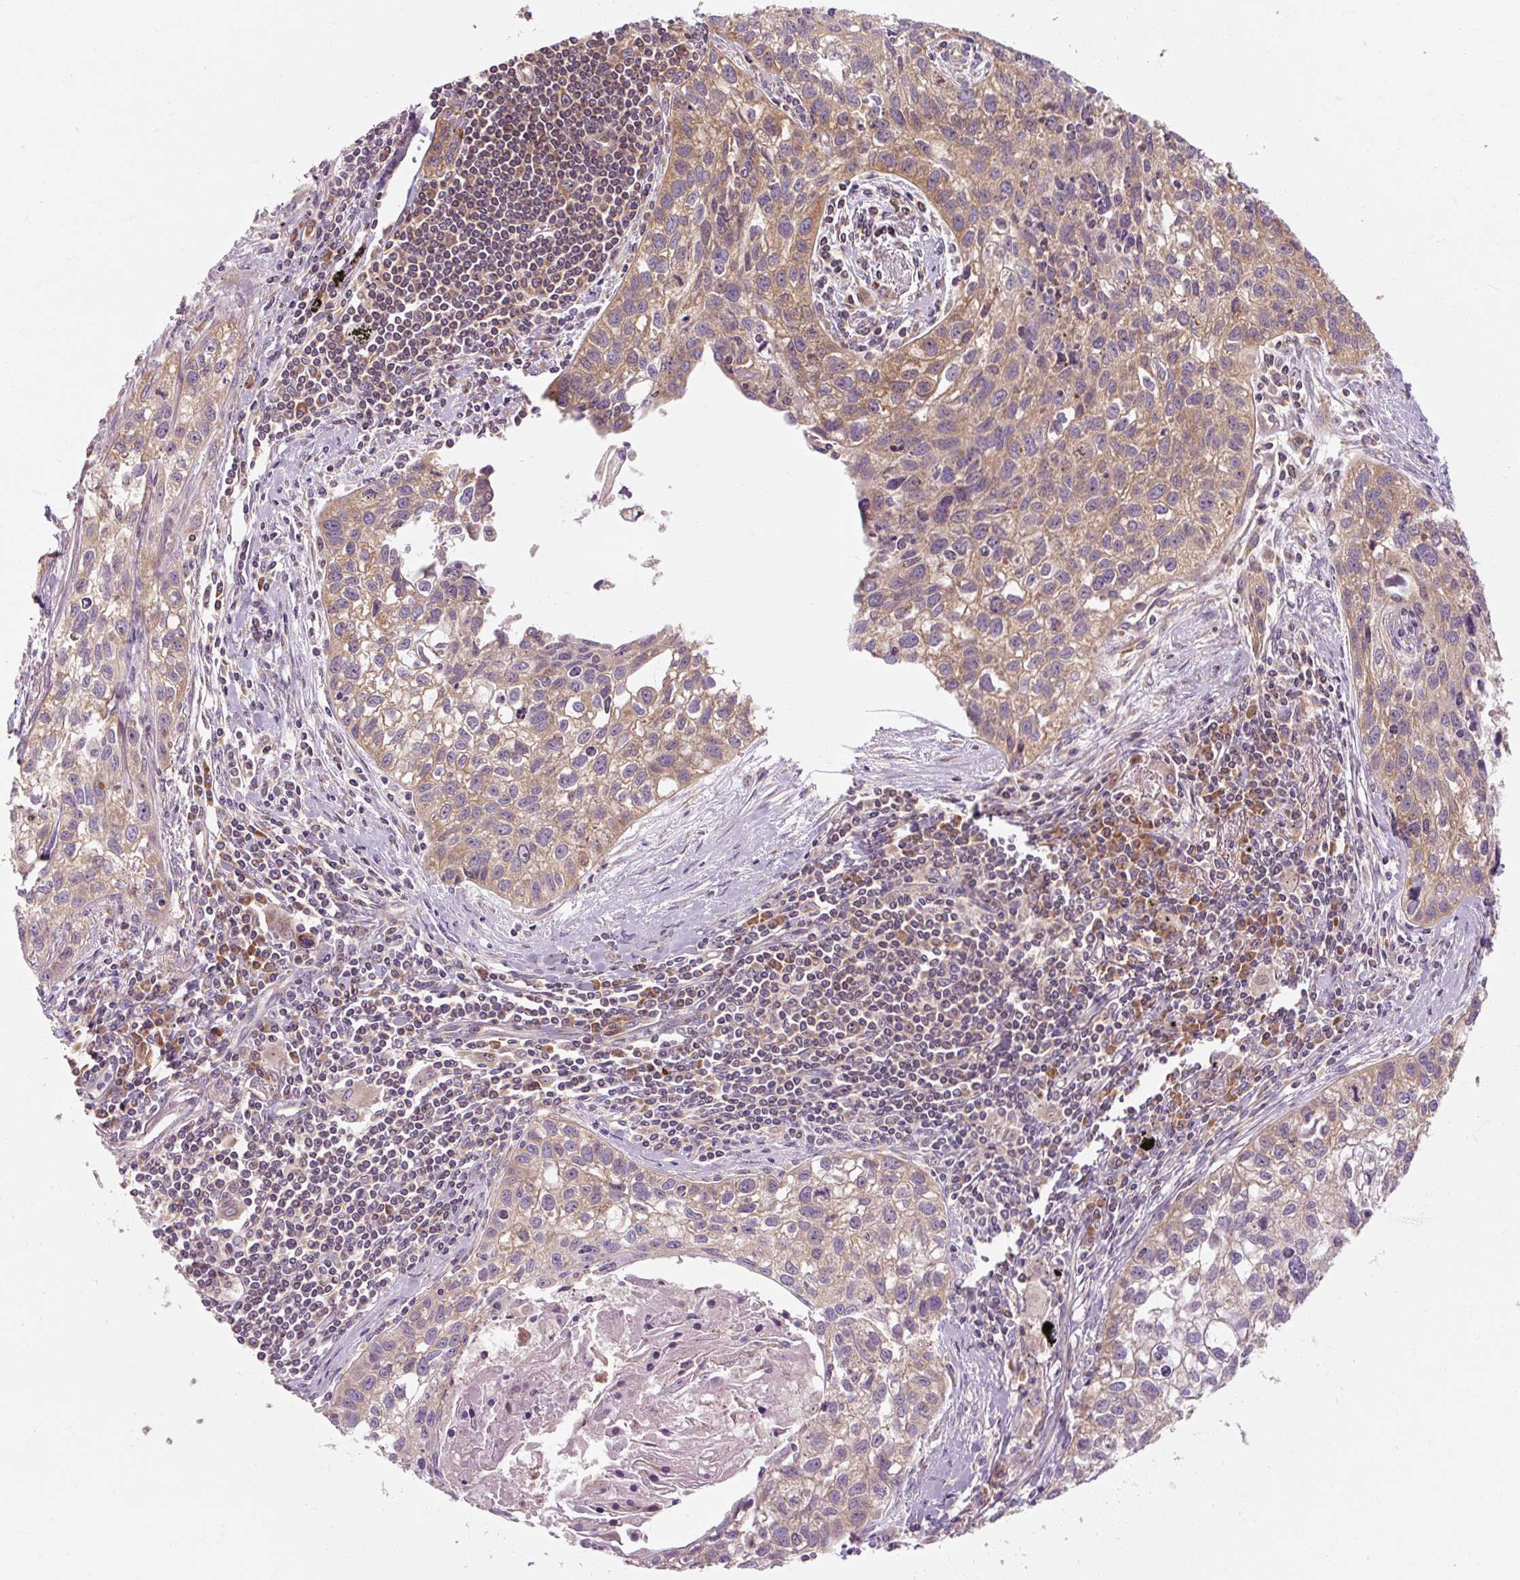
{"staining": {"intensity": "moderate", "quantity": "25%-75%", "location": "cytoplasmic/membranous"}, "tissue": "lung cancer", "cell_type": "Tumor cells", "image_type": "cancer", "snomed": [{"axis": "morphology", "description": "Squamous cell carcinoma, NOS"}, {"axis": "topography", "description": "Lung"}], "caption": "Squamous cell carcinoma (lung) stained with a protein marker demonstrates moderate staining in tumor cells.", "gene": "PRSS48", "patient": {"sex": "male", "age": 74}}